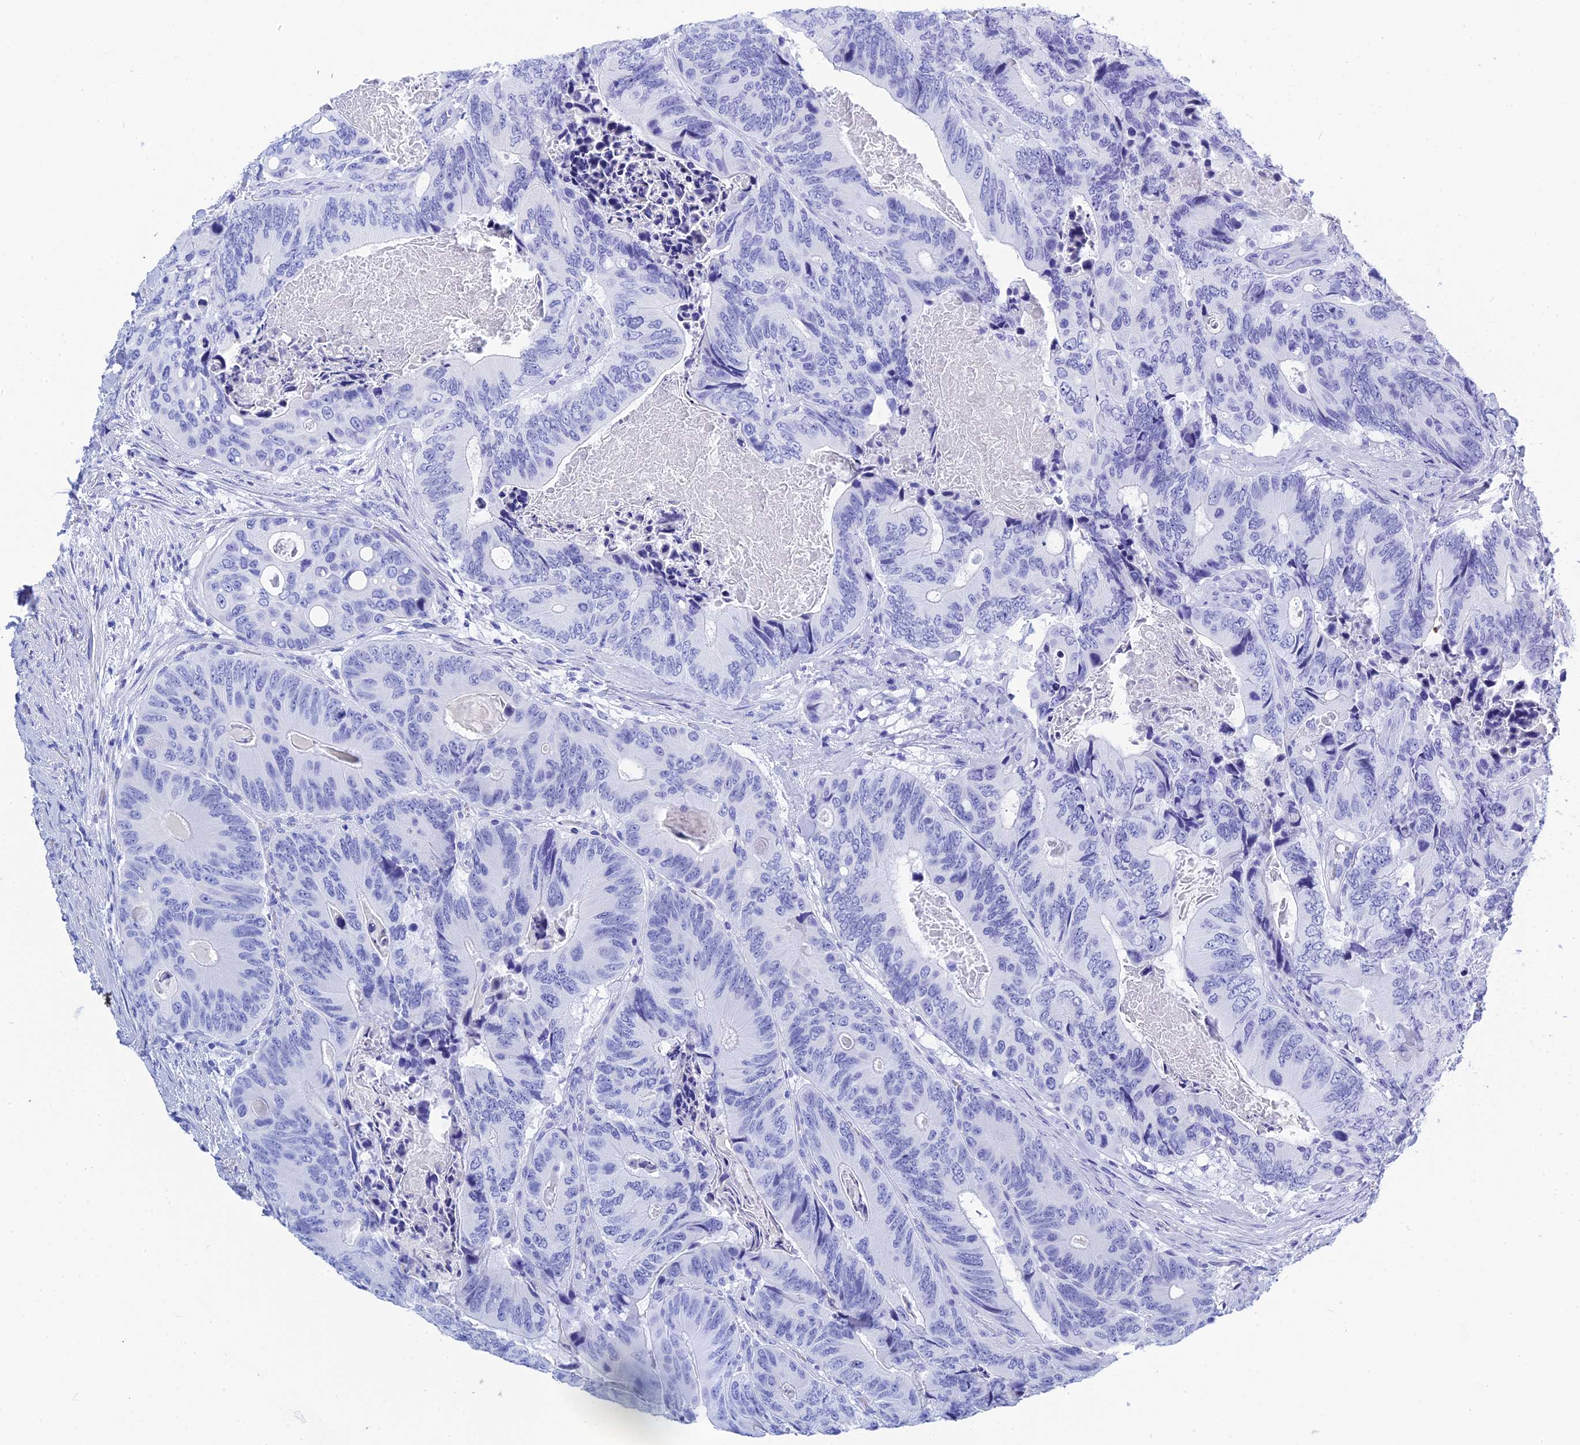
{"staining": {"intensity": "negative", "quantity": "none", "location": "none"}, "tissue": "colorectal cancer", "cell_type": "Tumor cells", "image_type": "cancer", "snomed": [{"axis": "morphology", "description": "Adenocarcinoma, NOS"}, {"axis": "topography", "description": "Colon"}], "caption": "DAB (3,3'-diaminobenzidine) immunohistochemical staining of colorectal cancer reveals no significant staining in tumor cells. The staining was performed using DAB to visualize the protein expression in brown, while the nuclei were stained in blue with hematoxylin (Magnification: 20x).", "gene": "TEX101", "patient": {"sex": "male", "age": 84}}